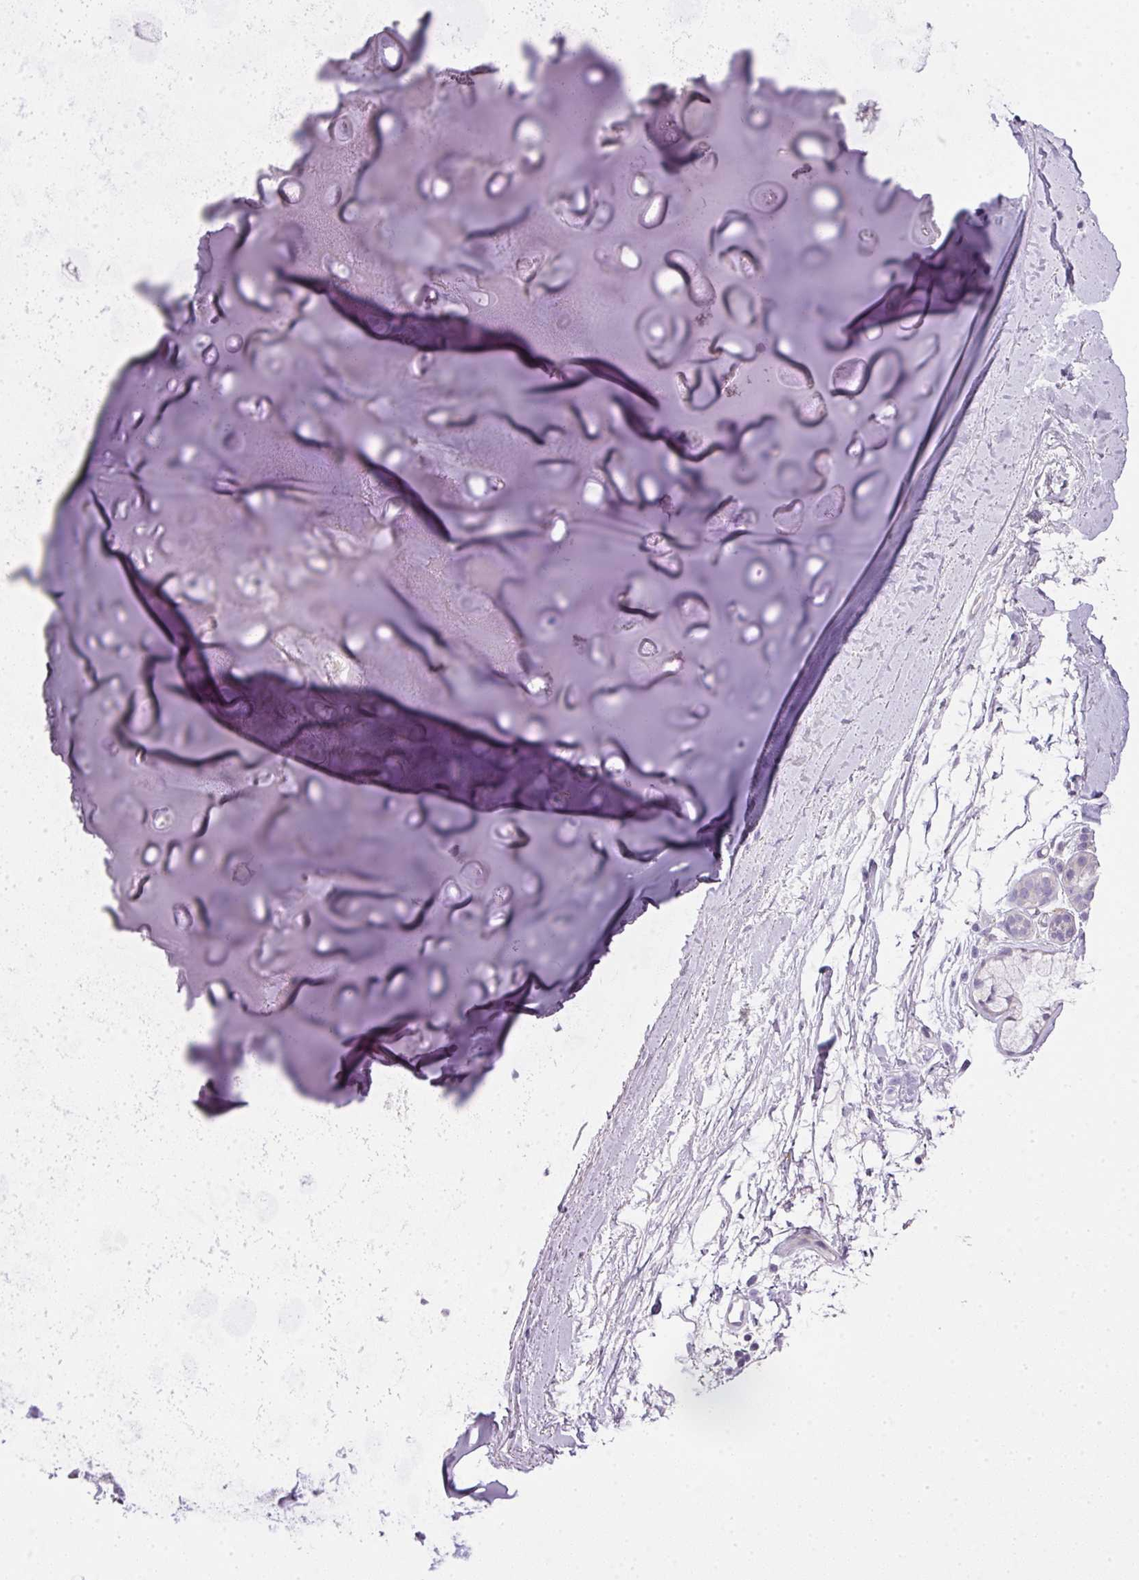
{"staining": {"intensity": "negative", "quantity": "none", "location": "none"}, "tissue": "adipose tissue", "cell_type": "Adipocytes", "image_type": "normal", "snomed": [{"axis": "morphology", "description": "Normal tissue, NOS"}, {"axis": "topography", "description": "Cartilage tissue"}, {"axis": "topography", "description": "Bronchus"}], "caption": "The photomicrograph exhibits no significant positivity in adipocytes of adipose tissue. Nuclei are stained in blue.", "gene": "RAX2", "patient": {"sex": "female", "age": 72}}